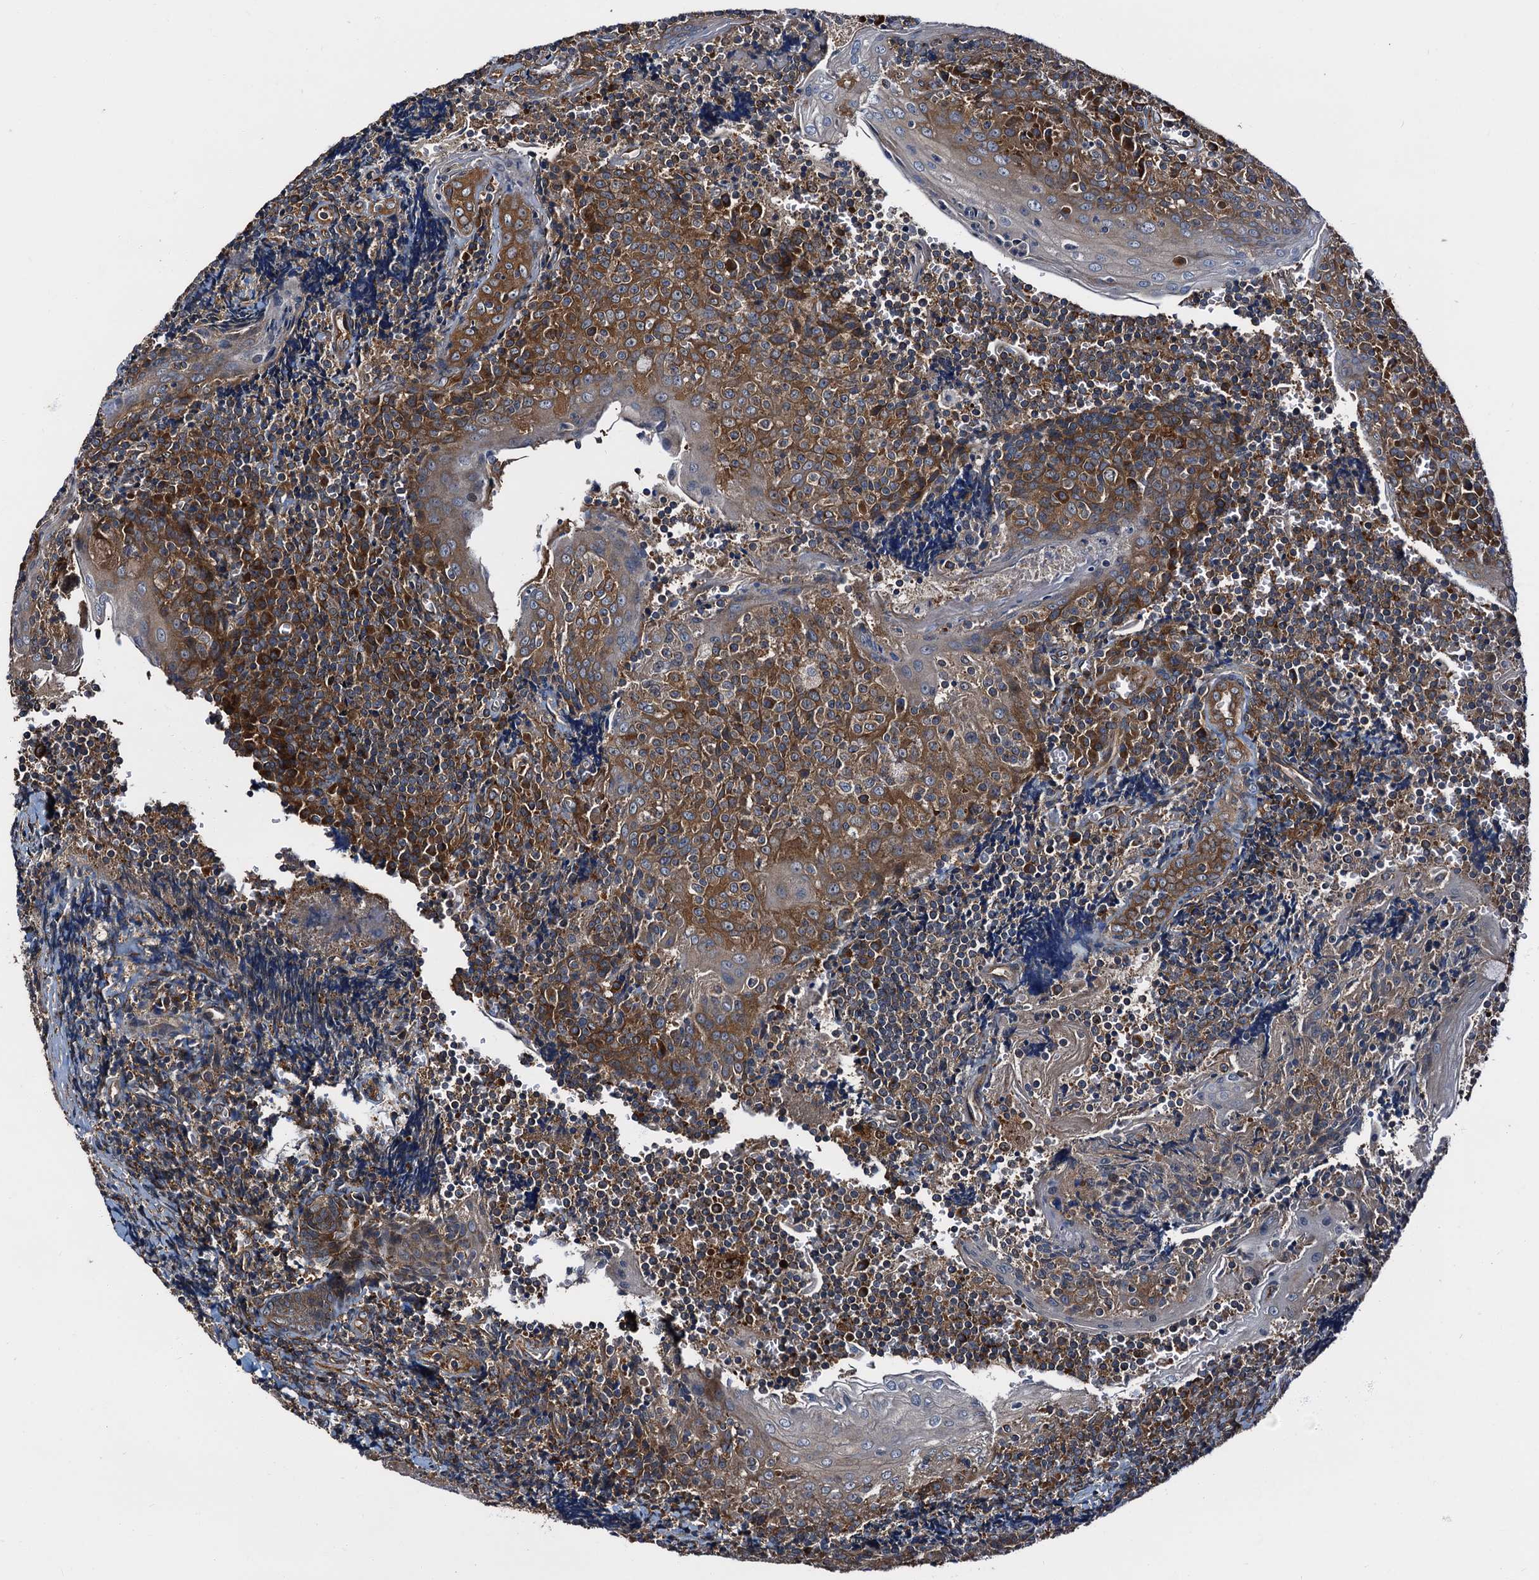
{"staining": {"intensity": "strong", "quantity": ">75%", "location": "cytoplasmic/membranous"}, "tissue": "tonsil", "cell_type": "Germinal center cells", "image_type": "normal", "snomed": [{"axis": "morphology", "description": "Normal tissue, NOS"}, {"axis": "topography", "description": "Tonsil"}], "caption": "Immunohistochemical staining of normal human tonsil displays strong cytoplasmic/membranous protein staining in about >75% of germinal center cells.", "gene": "PEX5", "patient": {"sex": "male", "age": 27}}